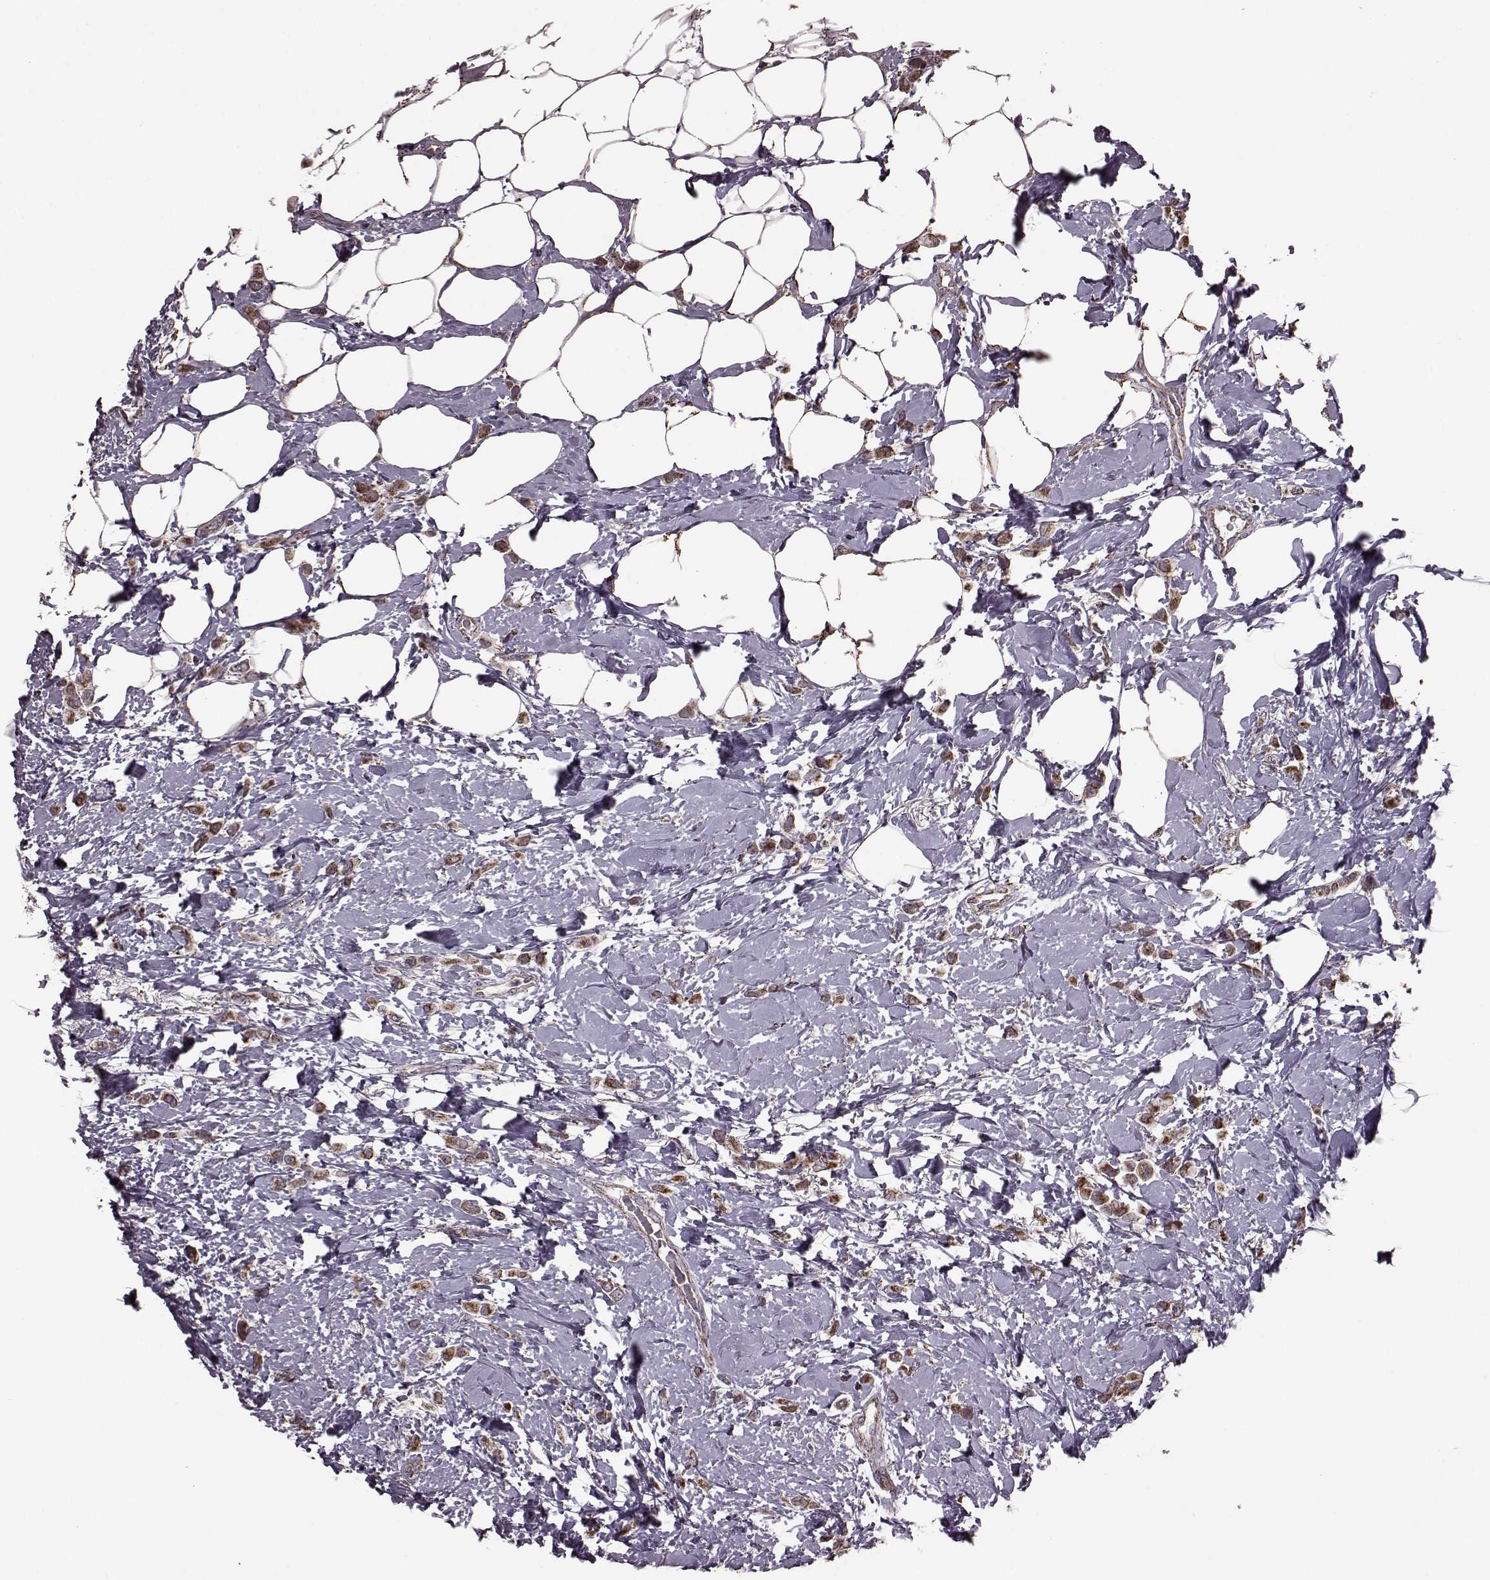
{"staining": {"intensity": "strong", "quantity": ">75%", "location": "cytoplasmic/membranous"}, "tissue": "breast cancer", "cell_type": "Tumor cells", "image_type": "cancer", "snomed": [{"axis": "morphology", "description": "Lobular carcinoma"}, {"axis": "topography", "description": "Breast"}], "caption": "A high amount of strong cytoplasmic/membranous positivity is appreciated in approximately >75% of tumor cells in breast lobular carcinoma tissue.", "gene": "PUDP", "patient": {"sex": "female", "age": 66}}